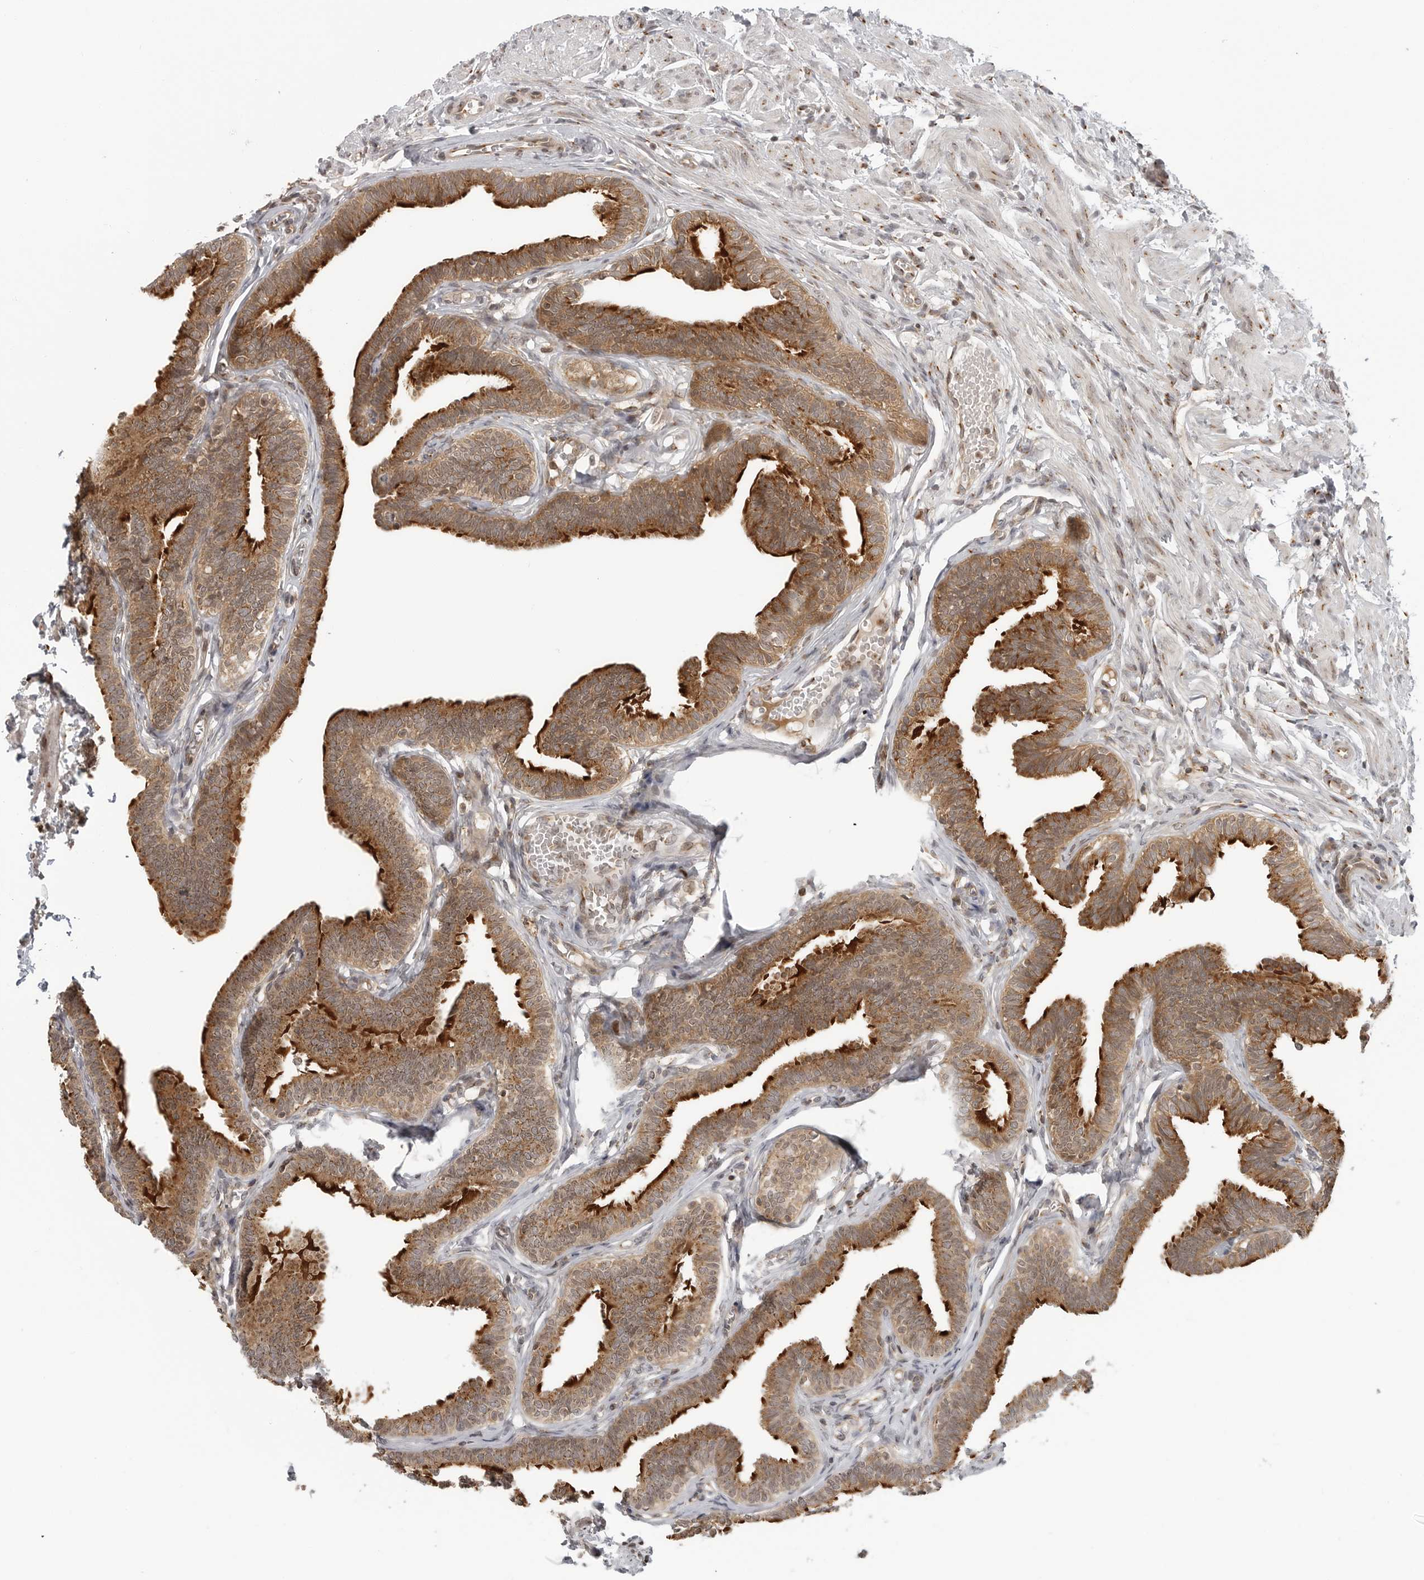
{"staining": {"intensity": "strong", "quantity": ">75%", "location": "cytoplasmic/membranous"}, "tissue": "fallopian tube", "cell_type": "Glandular cells", "image_type": "normal", "snomed": [{"axis": "morphology", "description": "Normal tissue, NOS"}, {"axis": "topography", "description": "Fallopian tube"}, {"axis": "topography", "description": "Ovary"}], "caption": "Fallopian tube stained with IHC exhibits strong cytoplasmic/membranous staining in about >75% of glandular cells. The protein is stained brown, and the nuclei are stained in blue (DAB (3,3'-diaminobenzidine) IHC with brightfield microscopy, high magnification).", "gene": "COPA", "patient": {"sex": "female", "age": 23}}